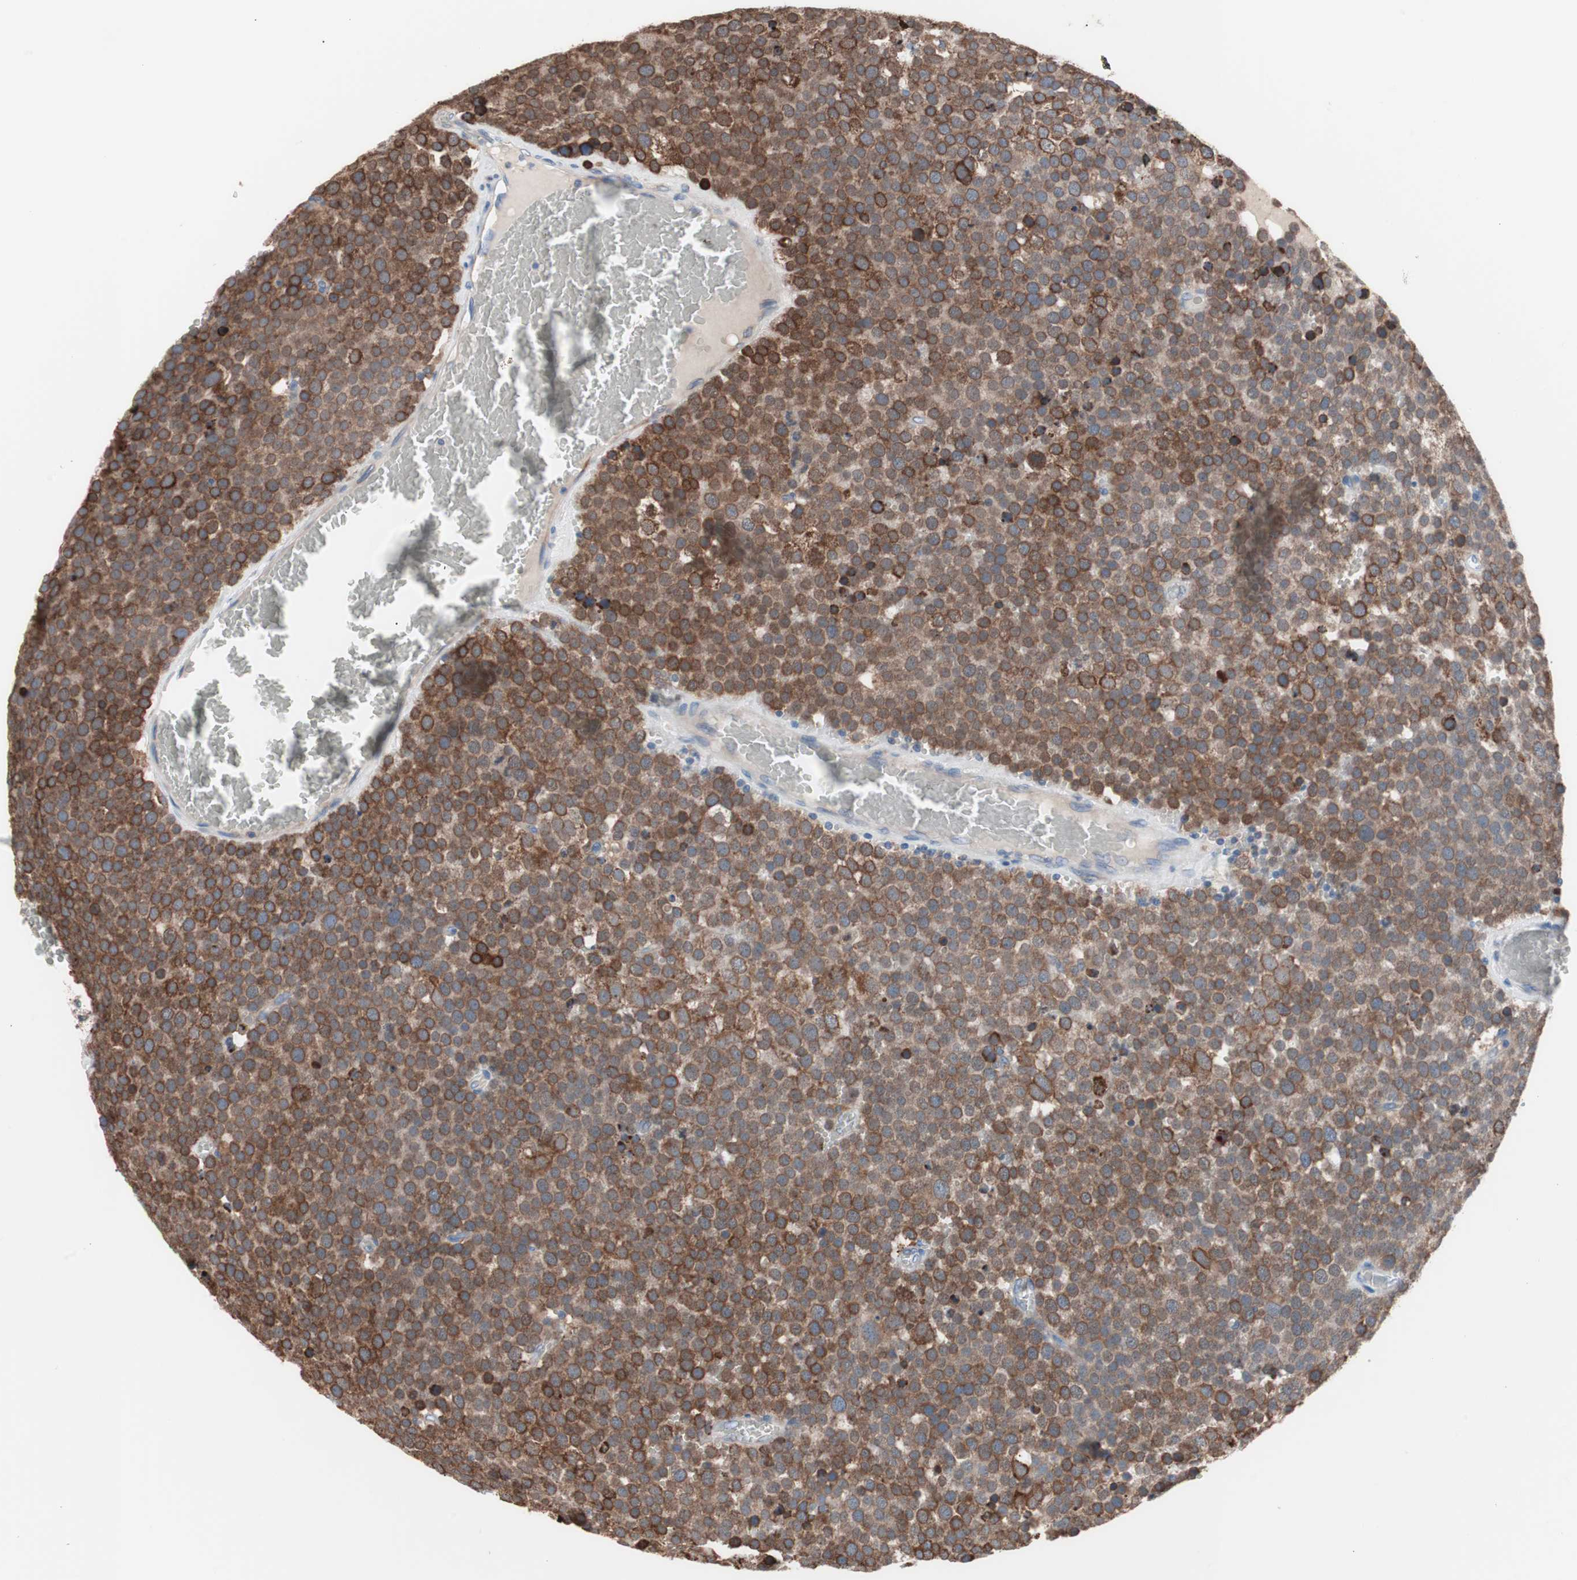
{"staining": {"intensity": "moderate", "quantity": ">75%", "location": "cytoplasmic/membranous"}, "tissue": "testis cancer", "cell_type": "Tumor cells", "image_type": "cancer", "snomed": [{"axis": "morphology", "description": "Seminoma, NOS"}, {"axis": "topography", "description": "Testis"}], "caption": "Testis seminoma stained with a brown dye exhibits moderate cytoplasmic/membranous positive positivity in about >75% of tumor cells.", "gene": "SLC27A4", "patient": {"sex": "male", "age": 71}}